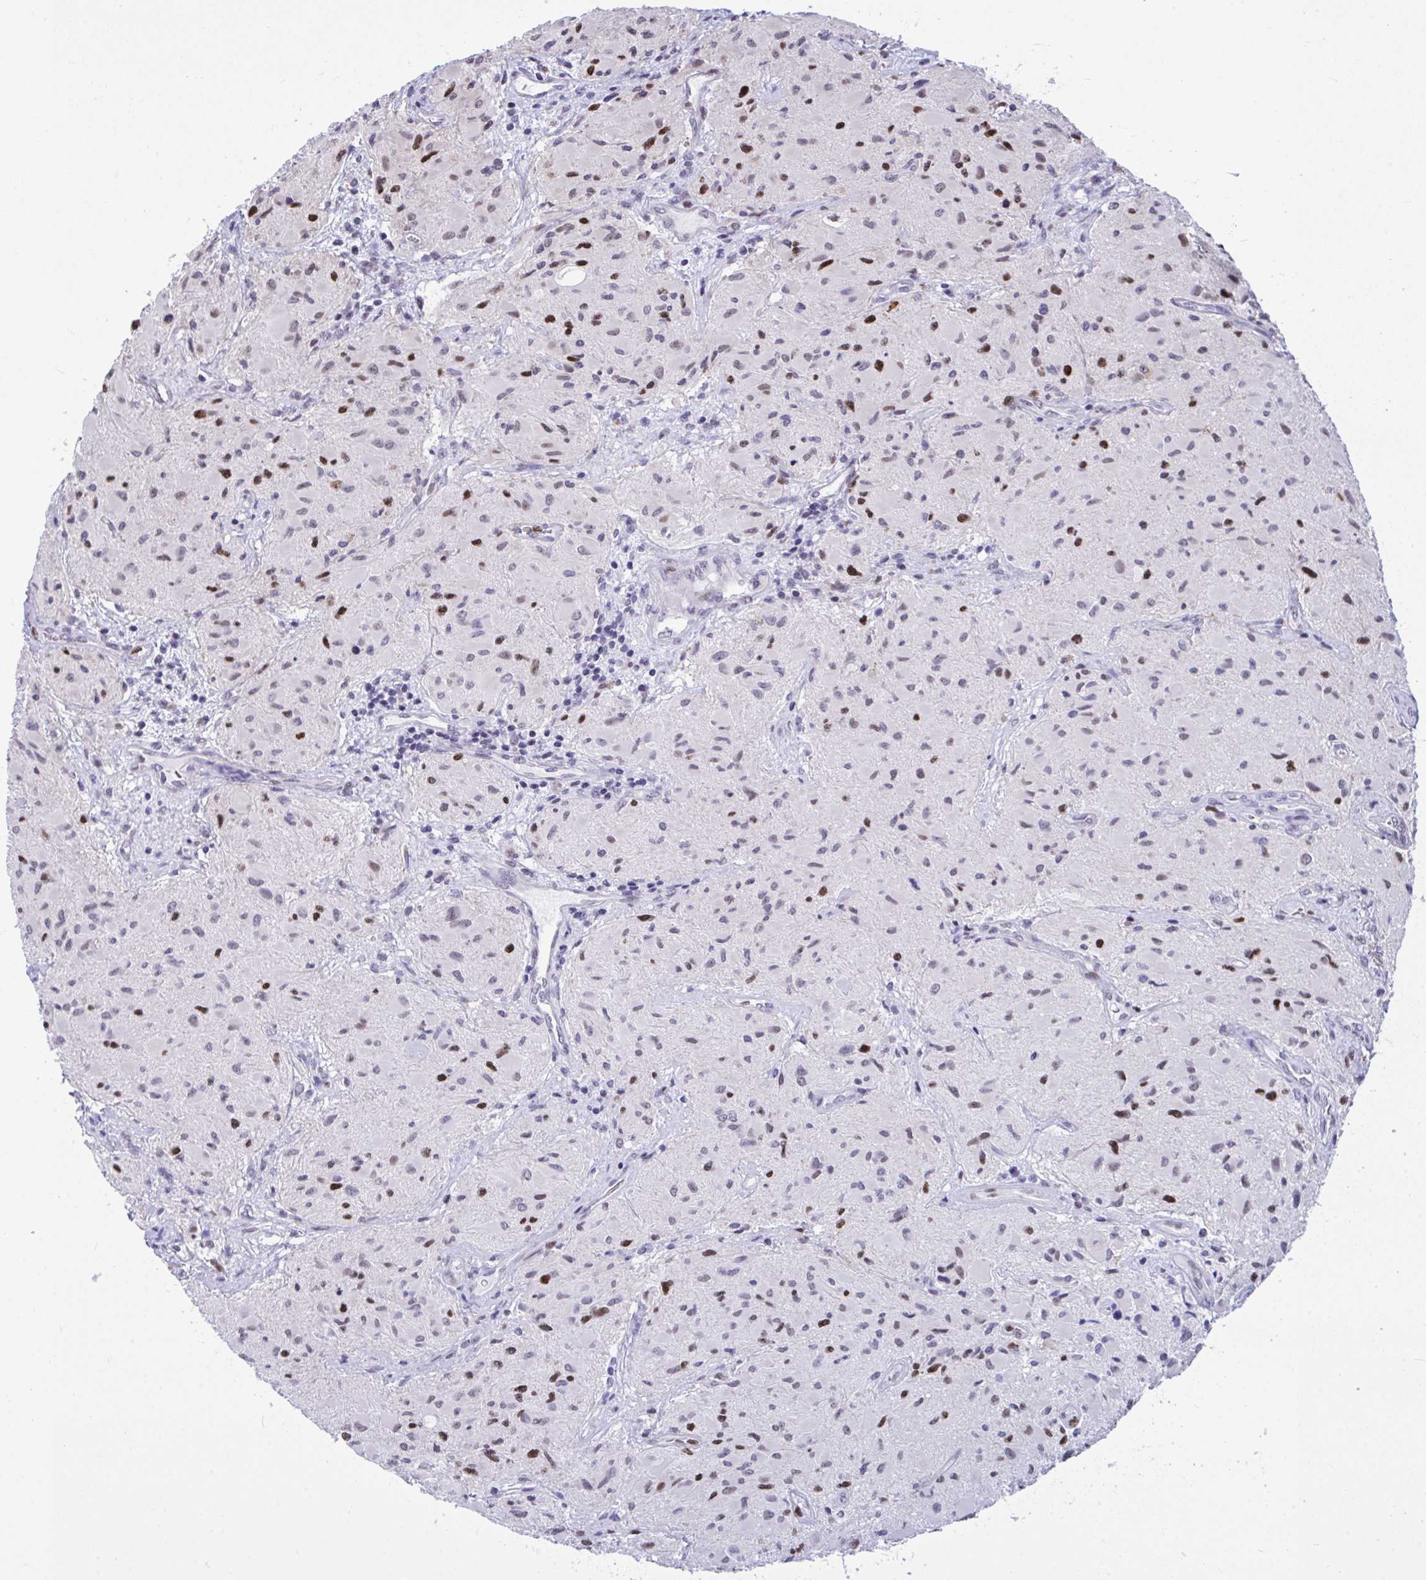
{"staining": {"intensity": "strong", "quantity": "25%-75%", "location": "nuclear"}, "tissue": "glioma", "cell_type": "Tumor cells", "image_type": "cancer", "snomed": [{"axis": "morphology", "description": "Glioma, malignant, High grade"}, {"axis": "topography", "description": "Brain"}], "caption": "Protein positivity by immunohistochemistry (IHC) exhibits strong nuclear expression in about 25%-75% of tumor cells in high-grade glioma (malignant).", "gene": "C1QL2", "patient": {"sex": "female", "age": 65}}